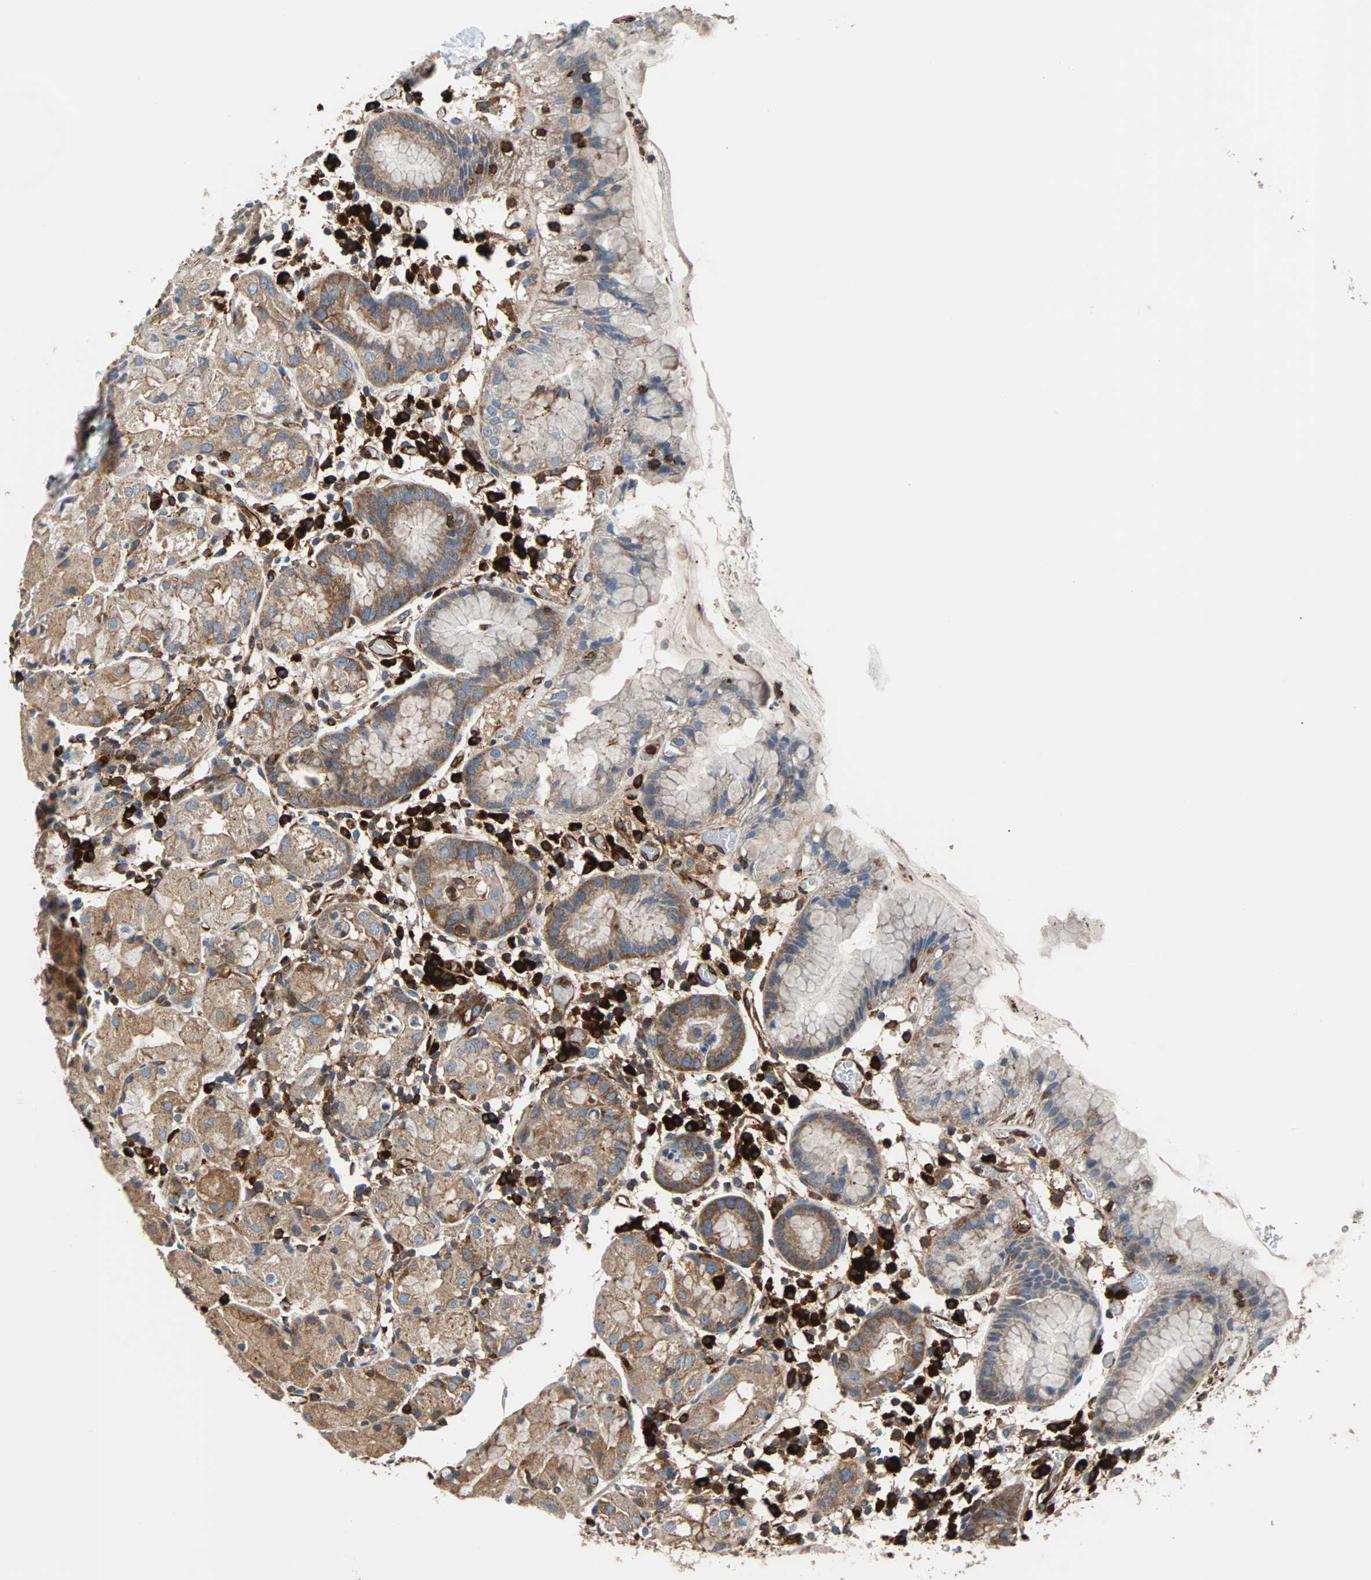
{"staining": {"intensity": "moderate", "quantity": ">75%", "location": "cytoplasmic/membranous"}, "tissue": "stomach", "cell_type": "Glandular cells", "image_type": "normal", "snomed": [{"axis": "morphology", "description": "Normal tissue, NOS"}, {"axis": "topography", "description": "Stomach"}, {"axis": "topography", "description": "Stomach, lower"}], "caption": "Immunohistochemical staining of unremarkable stomach reveals >75% levels of moderate cytoplasmic/membranous protein positivity in about >75% of glandular cells. (DAB (3,3'-diaminobenzidine) IHC, brown staining for protein, blue staining for nuclei).", "gene": "PLCG2", "patient": {"sex": "female", "age": 75}}